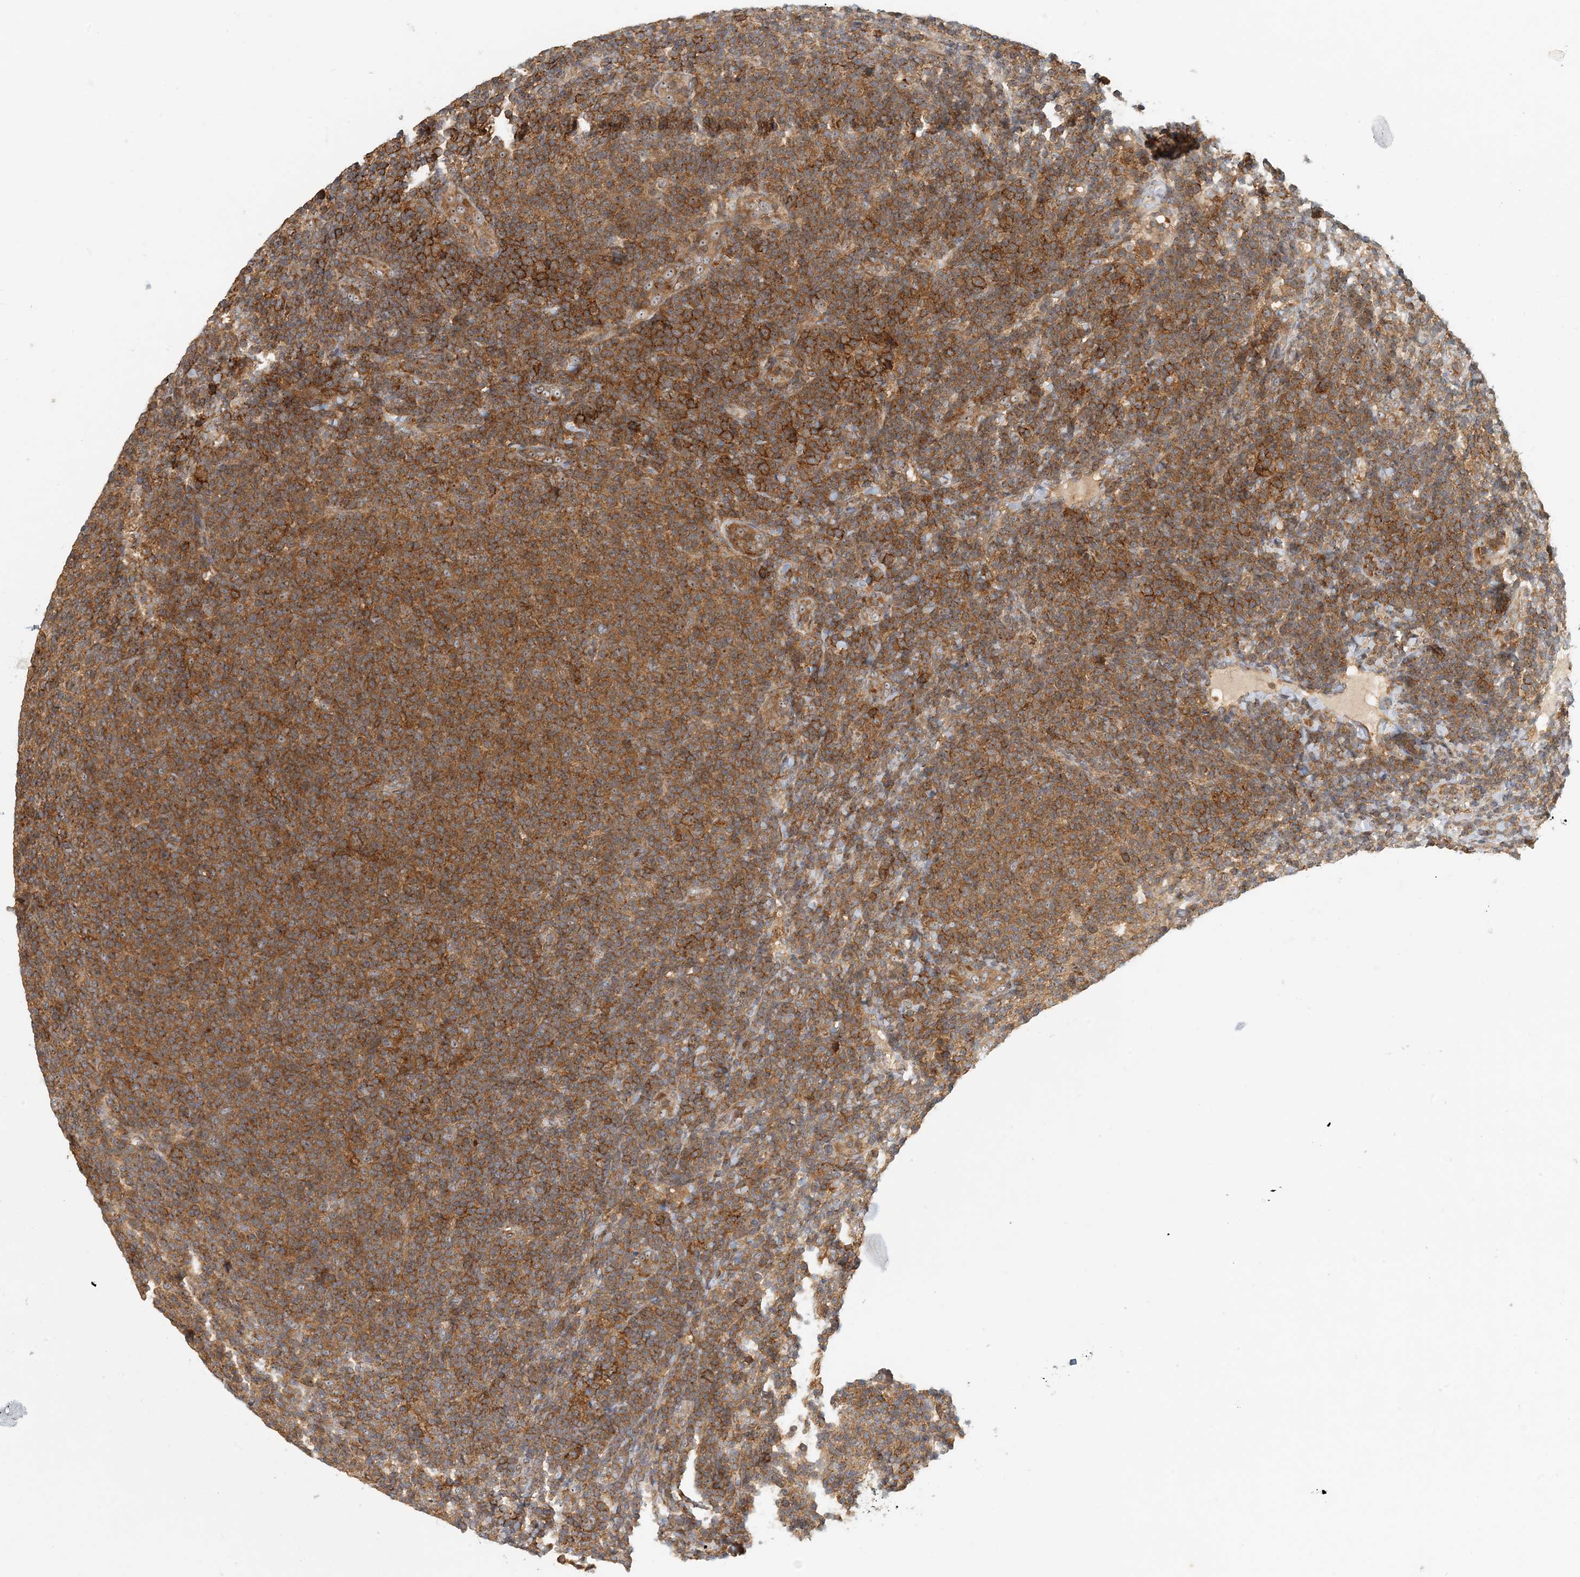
{"staining": {"intensity": "moderate", "quantity": ">75%", "location": "cytoplasmic/membranous"}, "tissue": "lymphoma", "cell_type": "Tumor cells", "image_type": "cancer", "snomed": [{"axis": "morphology", "description": "Malignant lymphoma, non-Hodgkin's type, Low grade"}, {"axis": "topography", "description": "Lymph node"}], "caption": "A histopathology image showing moderate cytoplasmic/membranous expression in approximately >75% of tumor cells in lymphoma, as visualized by brown immunohistochemical staining.", "gene": "COLEC11", "patient": {"sex": "male", "age": 66}}